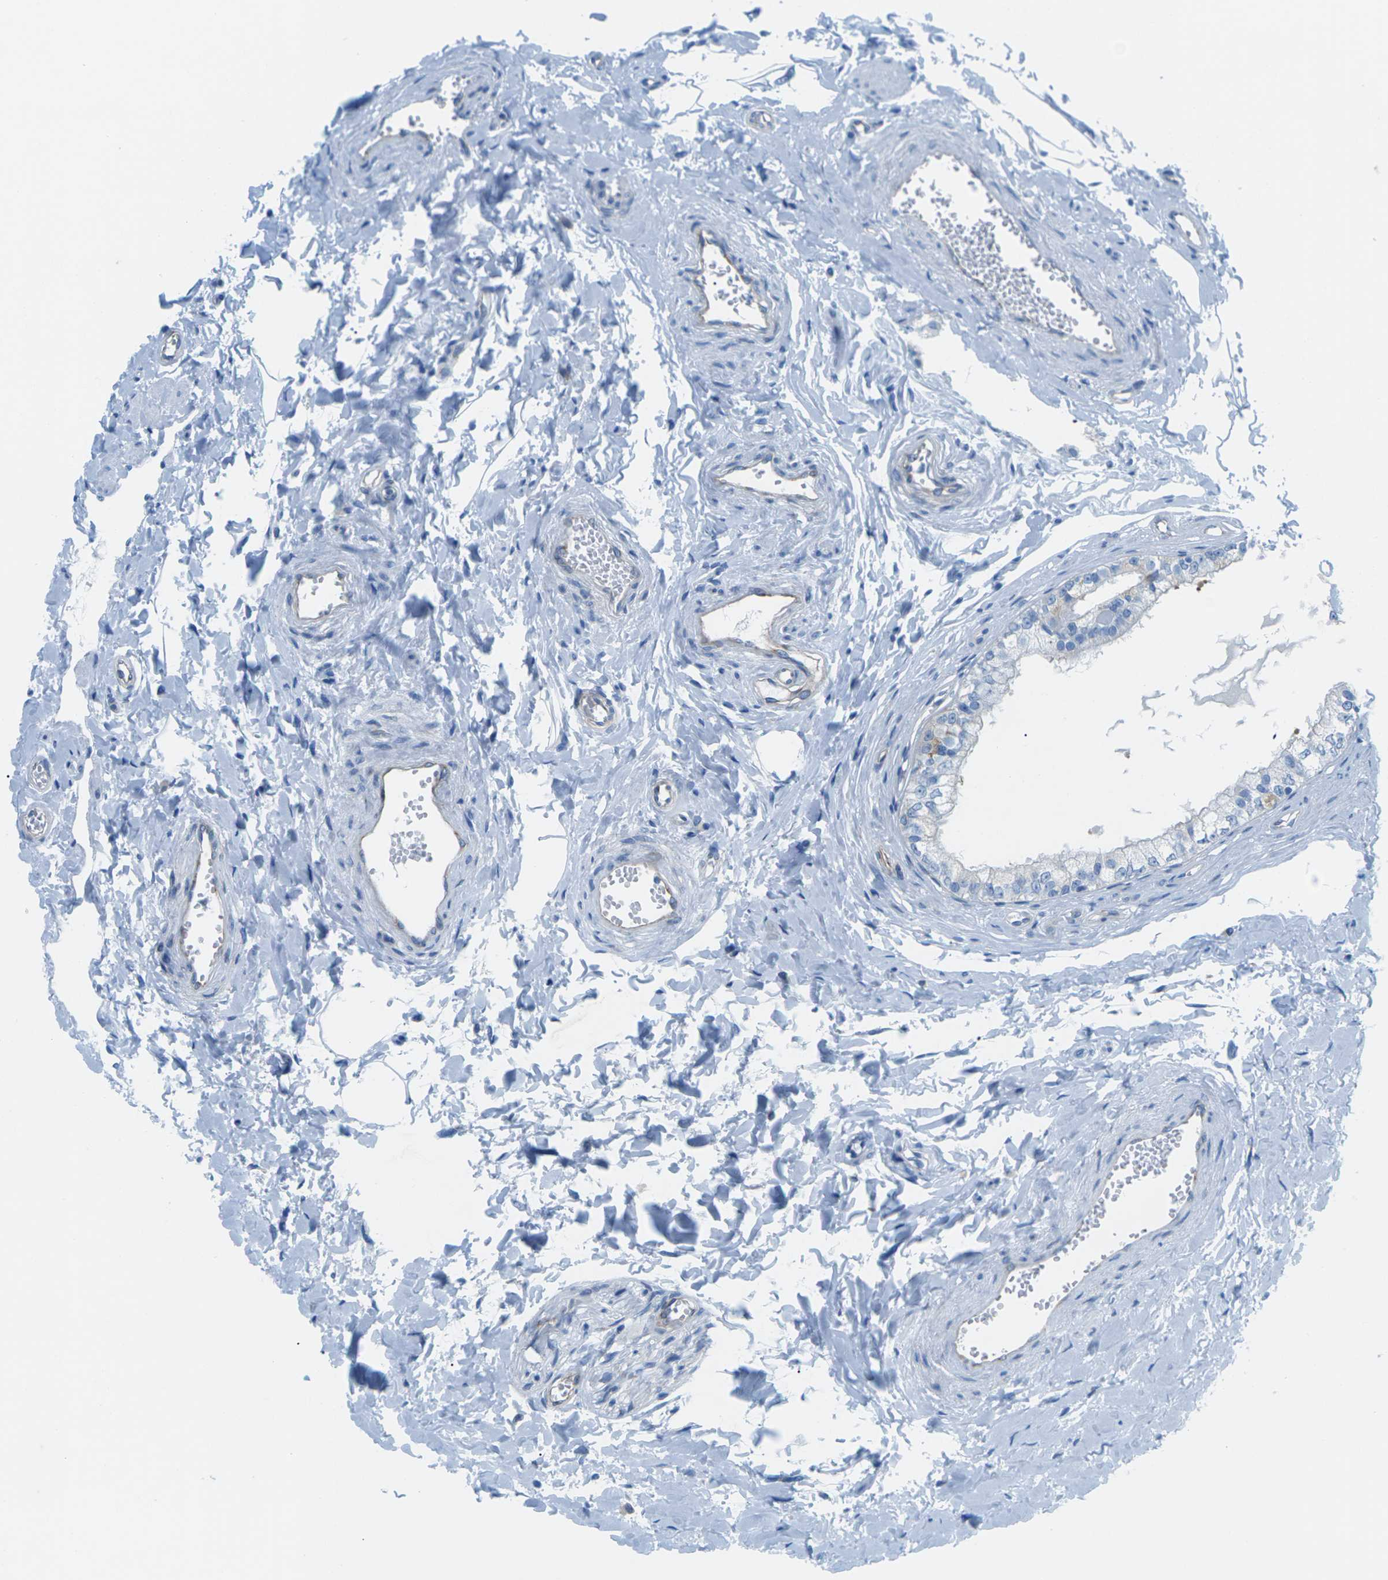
{"staining": {"intensity": "moderate", "quantity": "25%-75%", "location": "cytoplasmic/membranous"}, "tissue": "epididymis", "cell_type": "Glandular cells", "image_type": "normal", "snomed": [{"axis": "morphology", "description": "Normal tissue, NOS"}, {"axis": "topography", "description": "Epididymis"}], "caption": "The image shows staining of benign epididymis, revealing moderate cytoplasmic/membranous protein staining (brown color) within glandular cells.", "gene": "SYNGR2", "patient": {"sex": "male", "age": 56}}